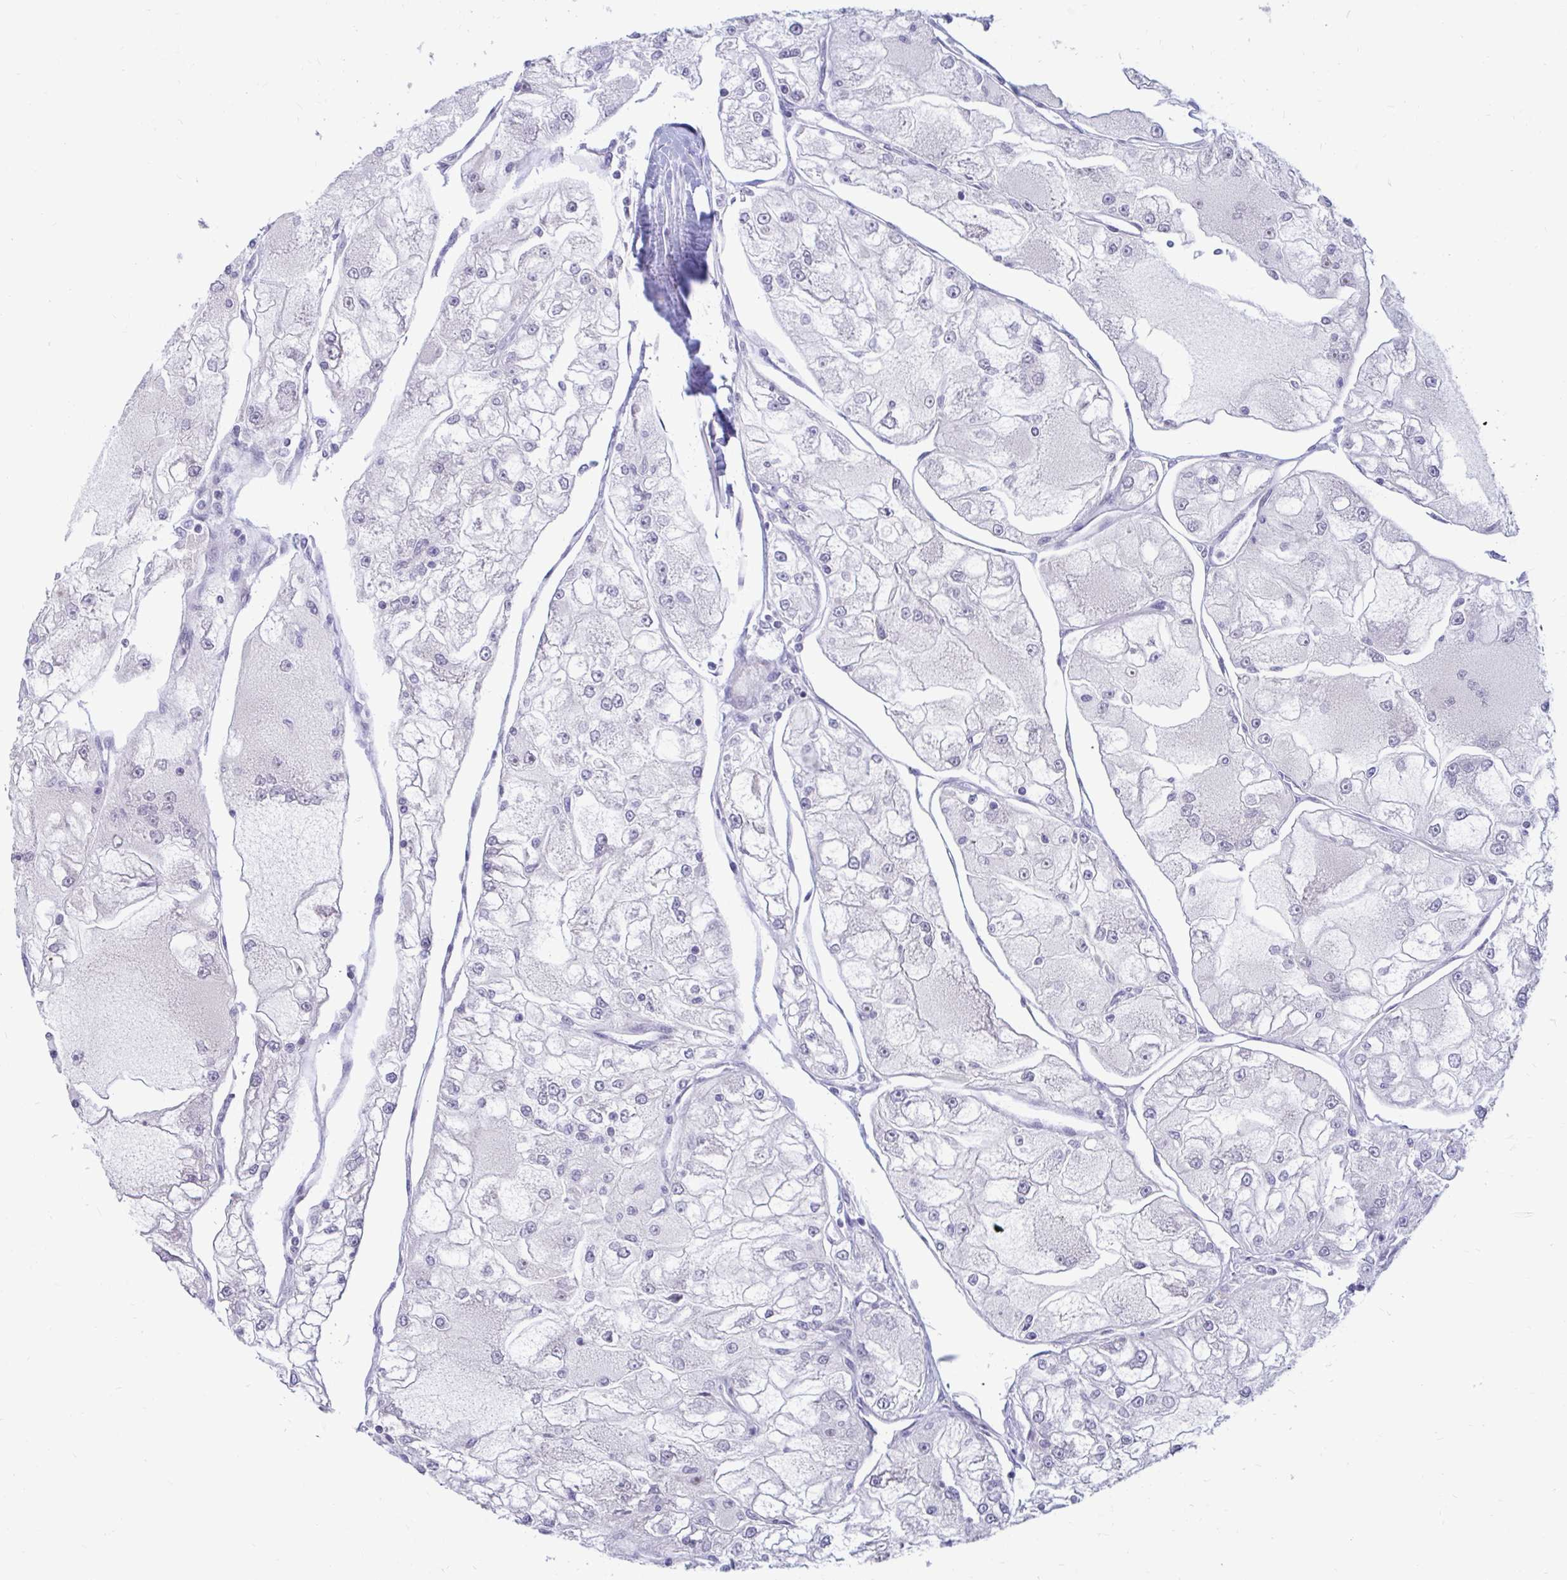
{"staining": {"intensity": "negative", "quantity": "none", "location": "none"}, "tissue": "renal cancer", "cell_type": "Tumor cells", "image_type": "cancer", "snomed": [{"axis": "morphology", "description": "Adenocarcinoma, NOS"}, {"axis": "topography", "description": "Kidney"}], "caption": "Tumor cells show no significant protein positivity in renal cancer (adenocarcinoma).", "gene": "ARPP19", "patient": {"sex": "female", "age": 72}}